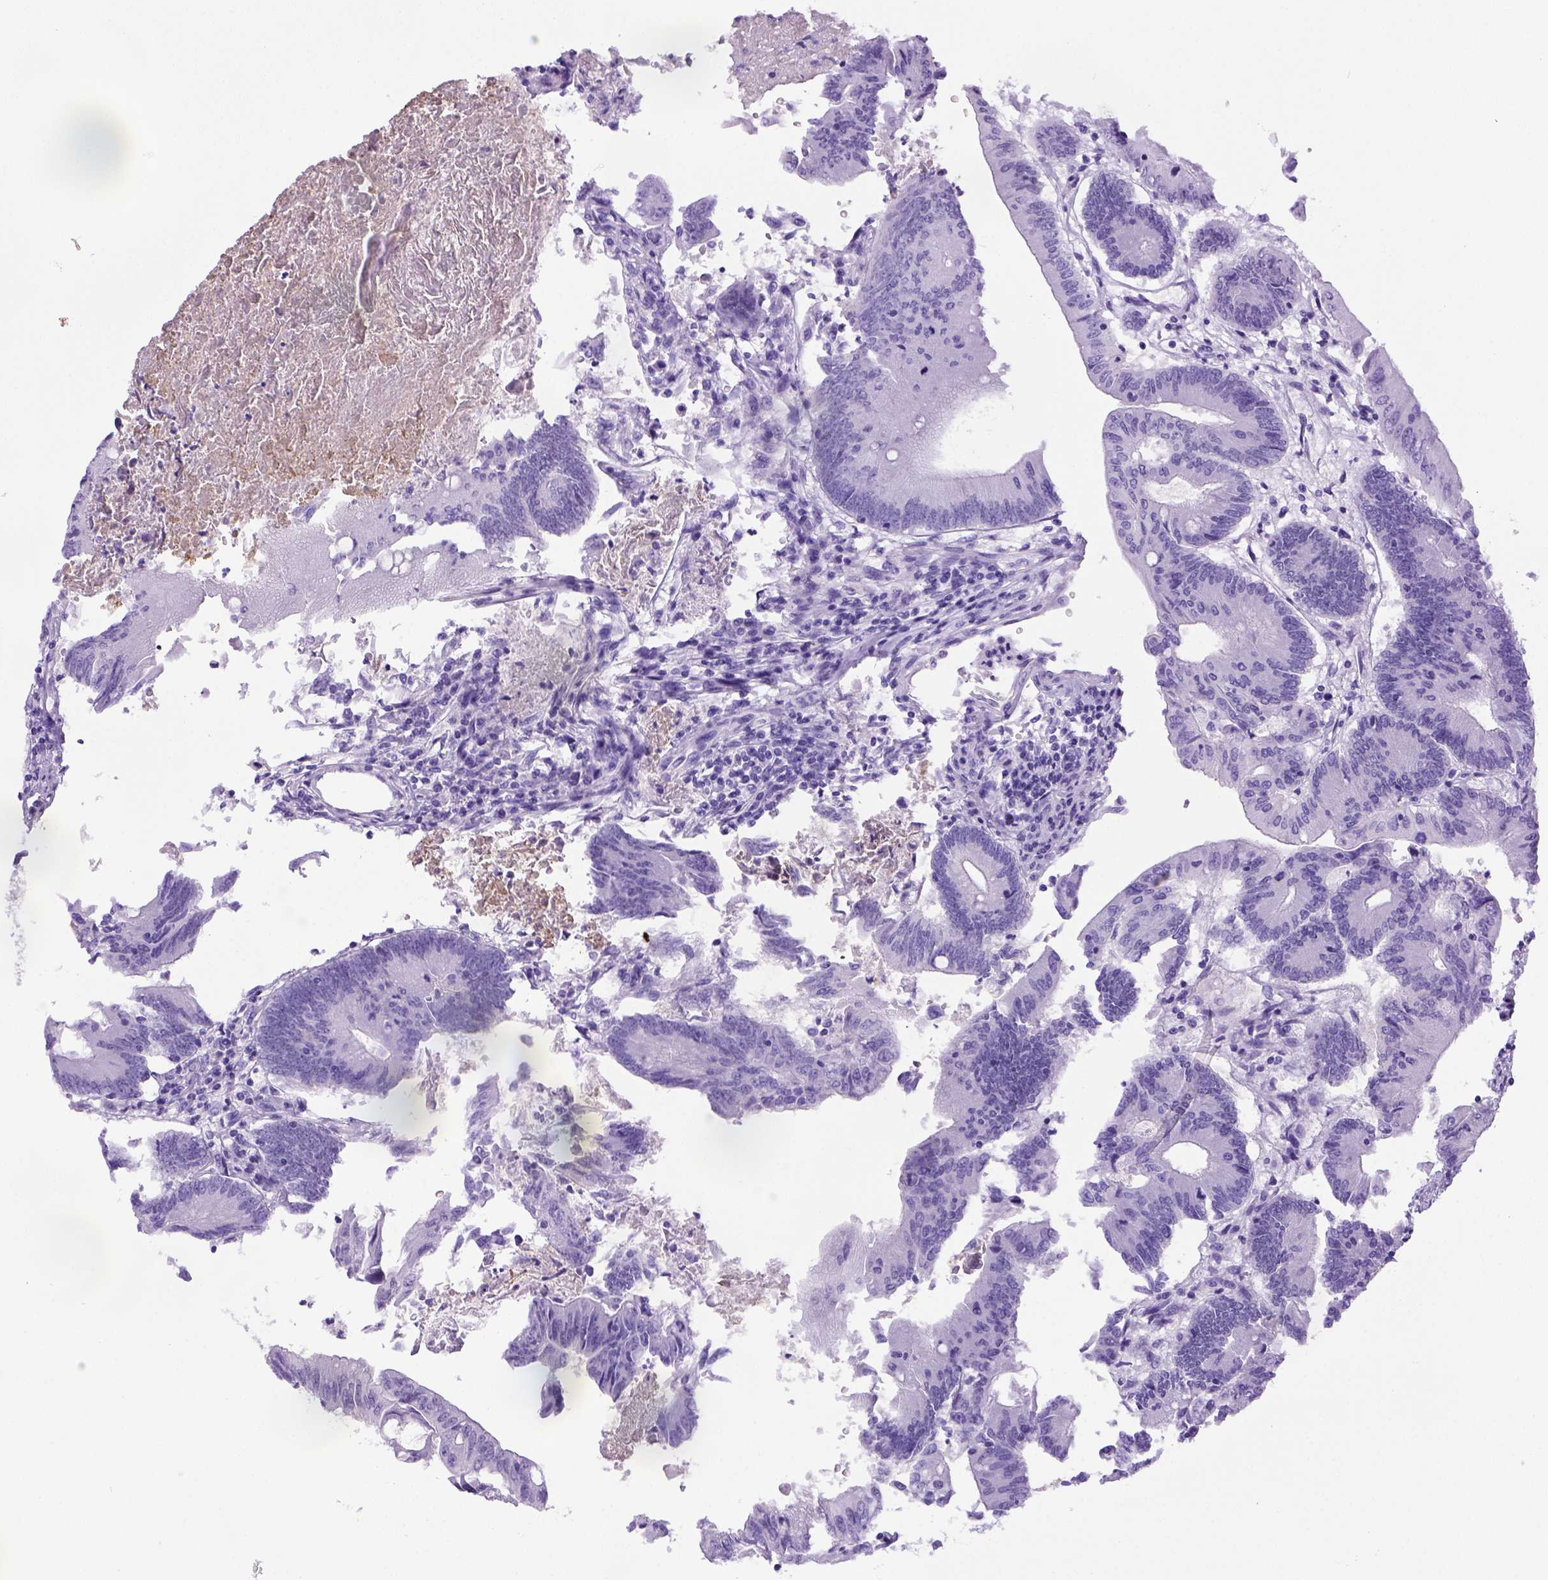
{"staining": {"intensity": "negative", "quantity": "none", "location": "none"}, "tissue": "colorectal cancer", "cell_type": "Tumor cells", "image_type": "cancer", "snomed": [{"axis": "morphology", "description": "Adenocarcinoma, NOS"}, {"axis": "topography", "description": "Colon"}], "caption": "Immunohistochemistry histopathology image of neoplastic tissue: human colorectal adenocarcinoma stained with DAB (3,3'-diaminobenzidine) shows no significant protein expression in tumor cells.", "gene": "ITIH4", "patient": {"sex": "female", "age": 70}}